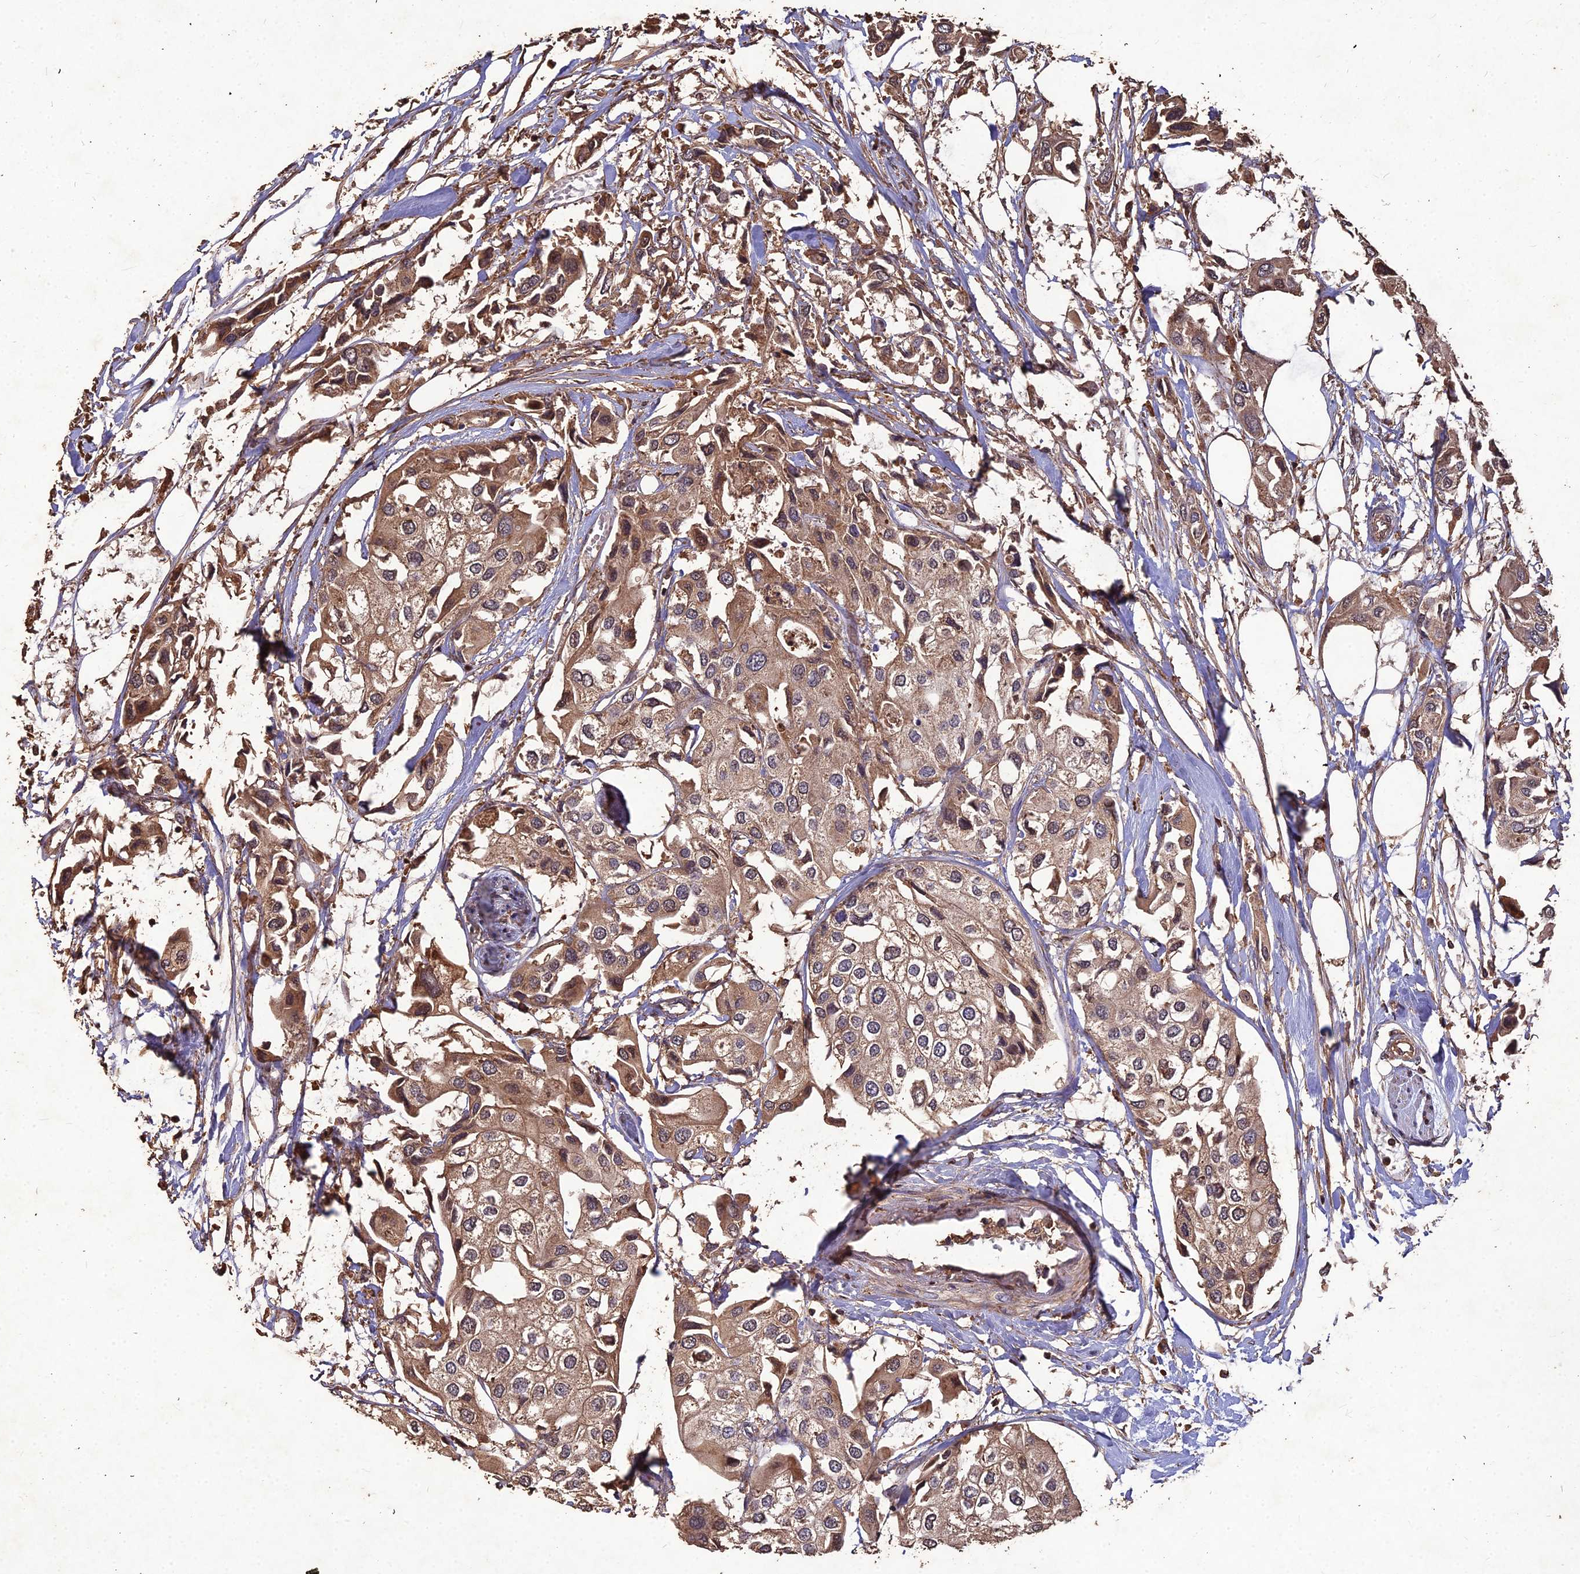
{"staining": {"intensity": "moderate", "quantity": ">75%", "location": "cytoplasmic/membranous"}, "tissue": "urothelial cancer", "cell_type": "Tumor cells", "image_type": "cancer", "snomed": [{"axis": "morphology", "description": "Urothelial carcinoma, High grade"}, {"axis": "topography", "description": "Urinary bladder"}], "caption": "This is an image of IHC staining of urothelial cancer, which shows moderate staining in the cytoplasmic/membranous of tumor cells.", "gene": "SYMPK", "patient": {"sex": "male", "age": 64}}